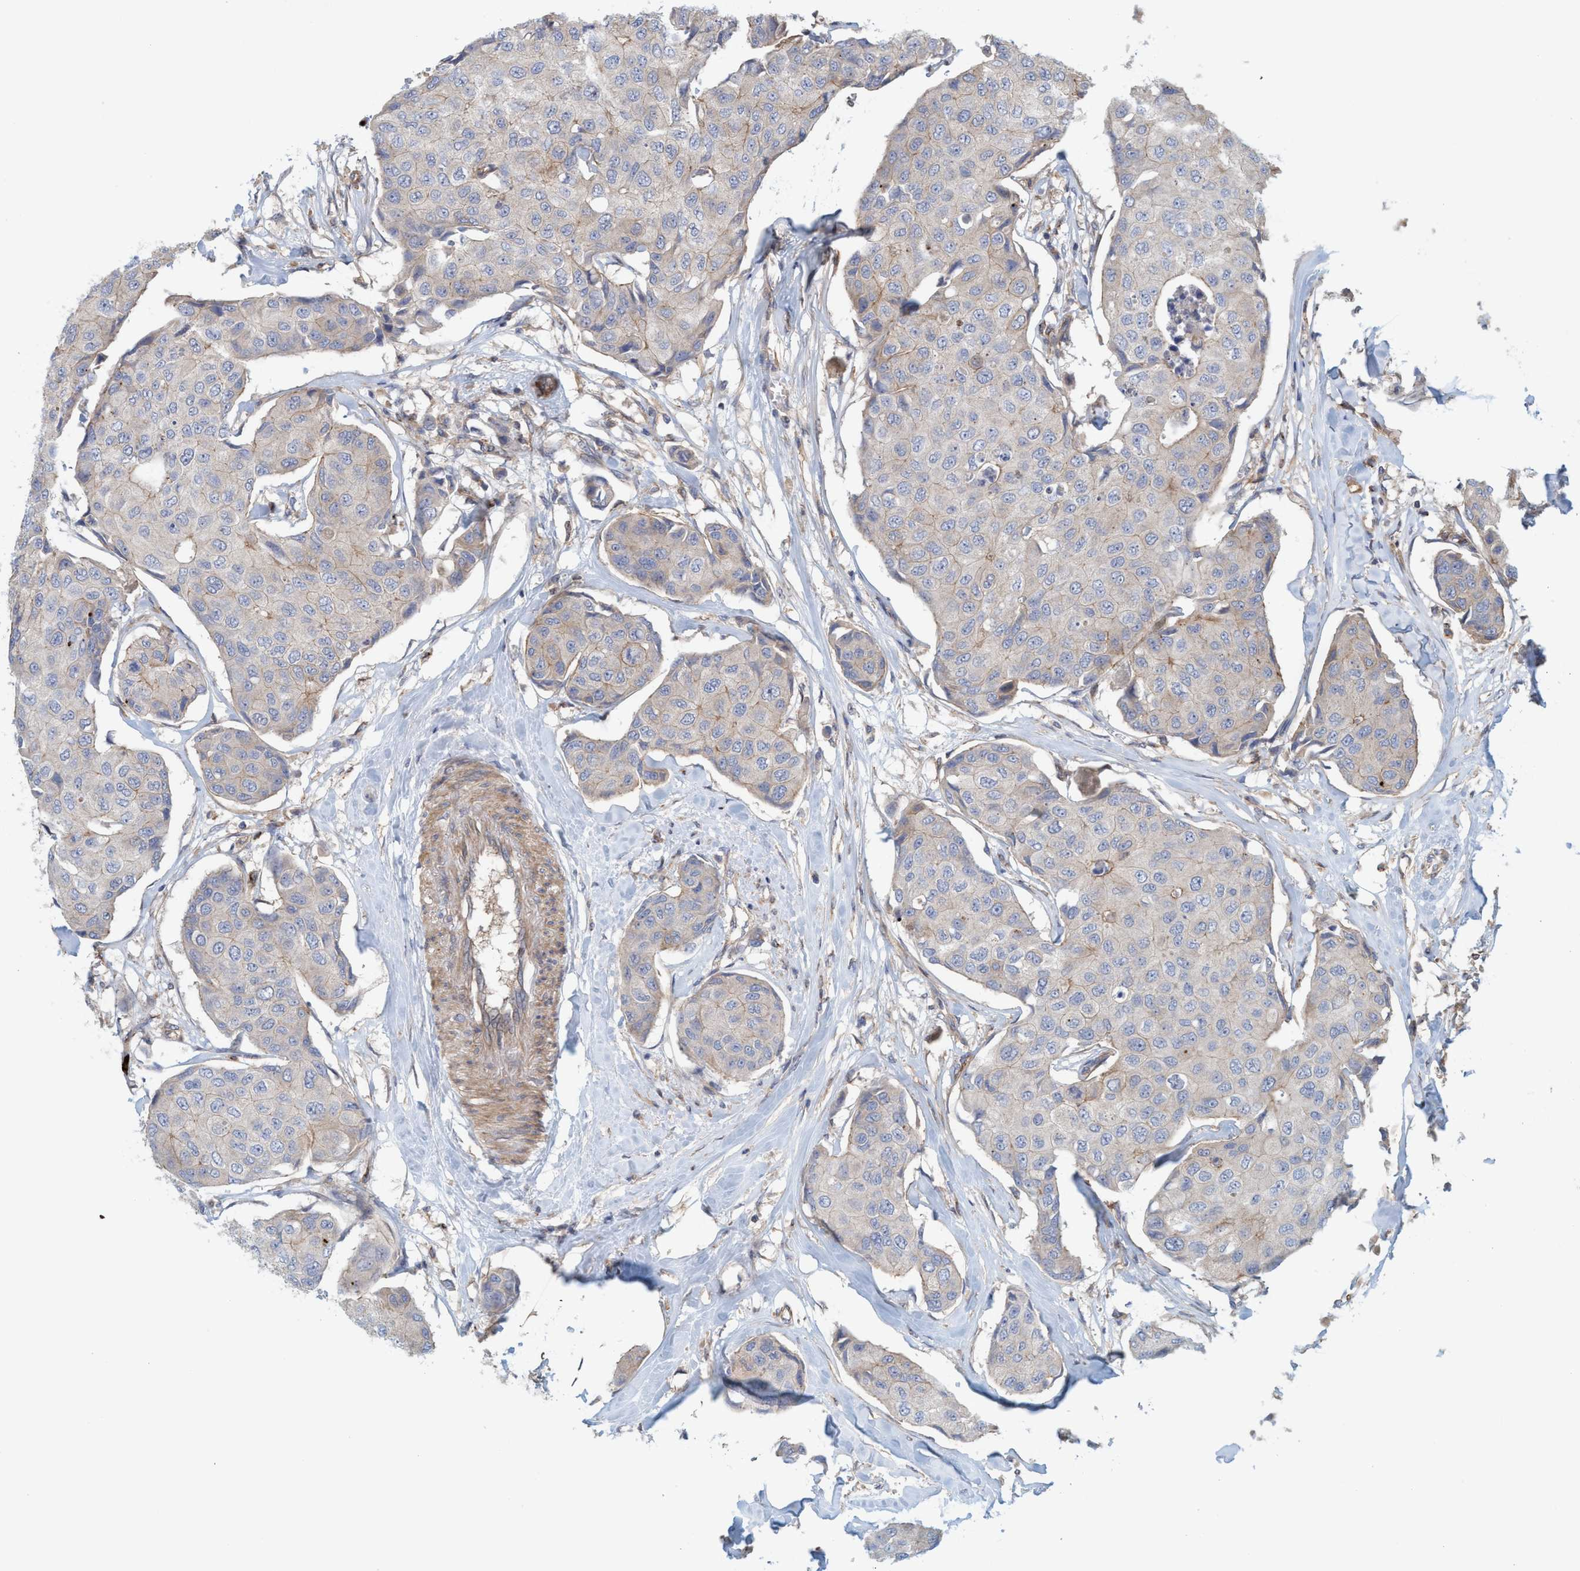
{"staining": {"intensity": "weak", "quantity": ">75%", "location": "cytoplasmic/membranous"}, "tissue": "breast cancer", "cell_type": "Tumor cells", "image_type": "cancer", "snomed": [{"axis": "morphology", "description": "Duct carcinoma"}, {"axis": "topography", "description": "Breast"}], "caption": "A brown stain labels weak cytoplasmic/membranous staining of a protein in human infiltrating ductal carcinoma (breast) tumor cells.", "gene": "SPECC1", "patient": {"sex": "female", "age": 80}}